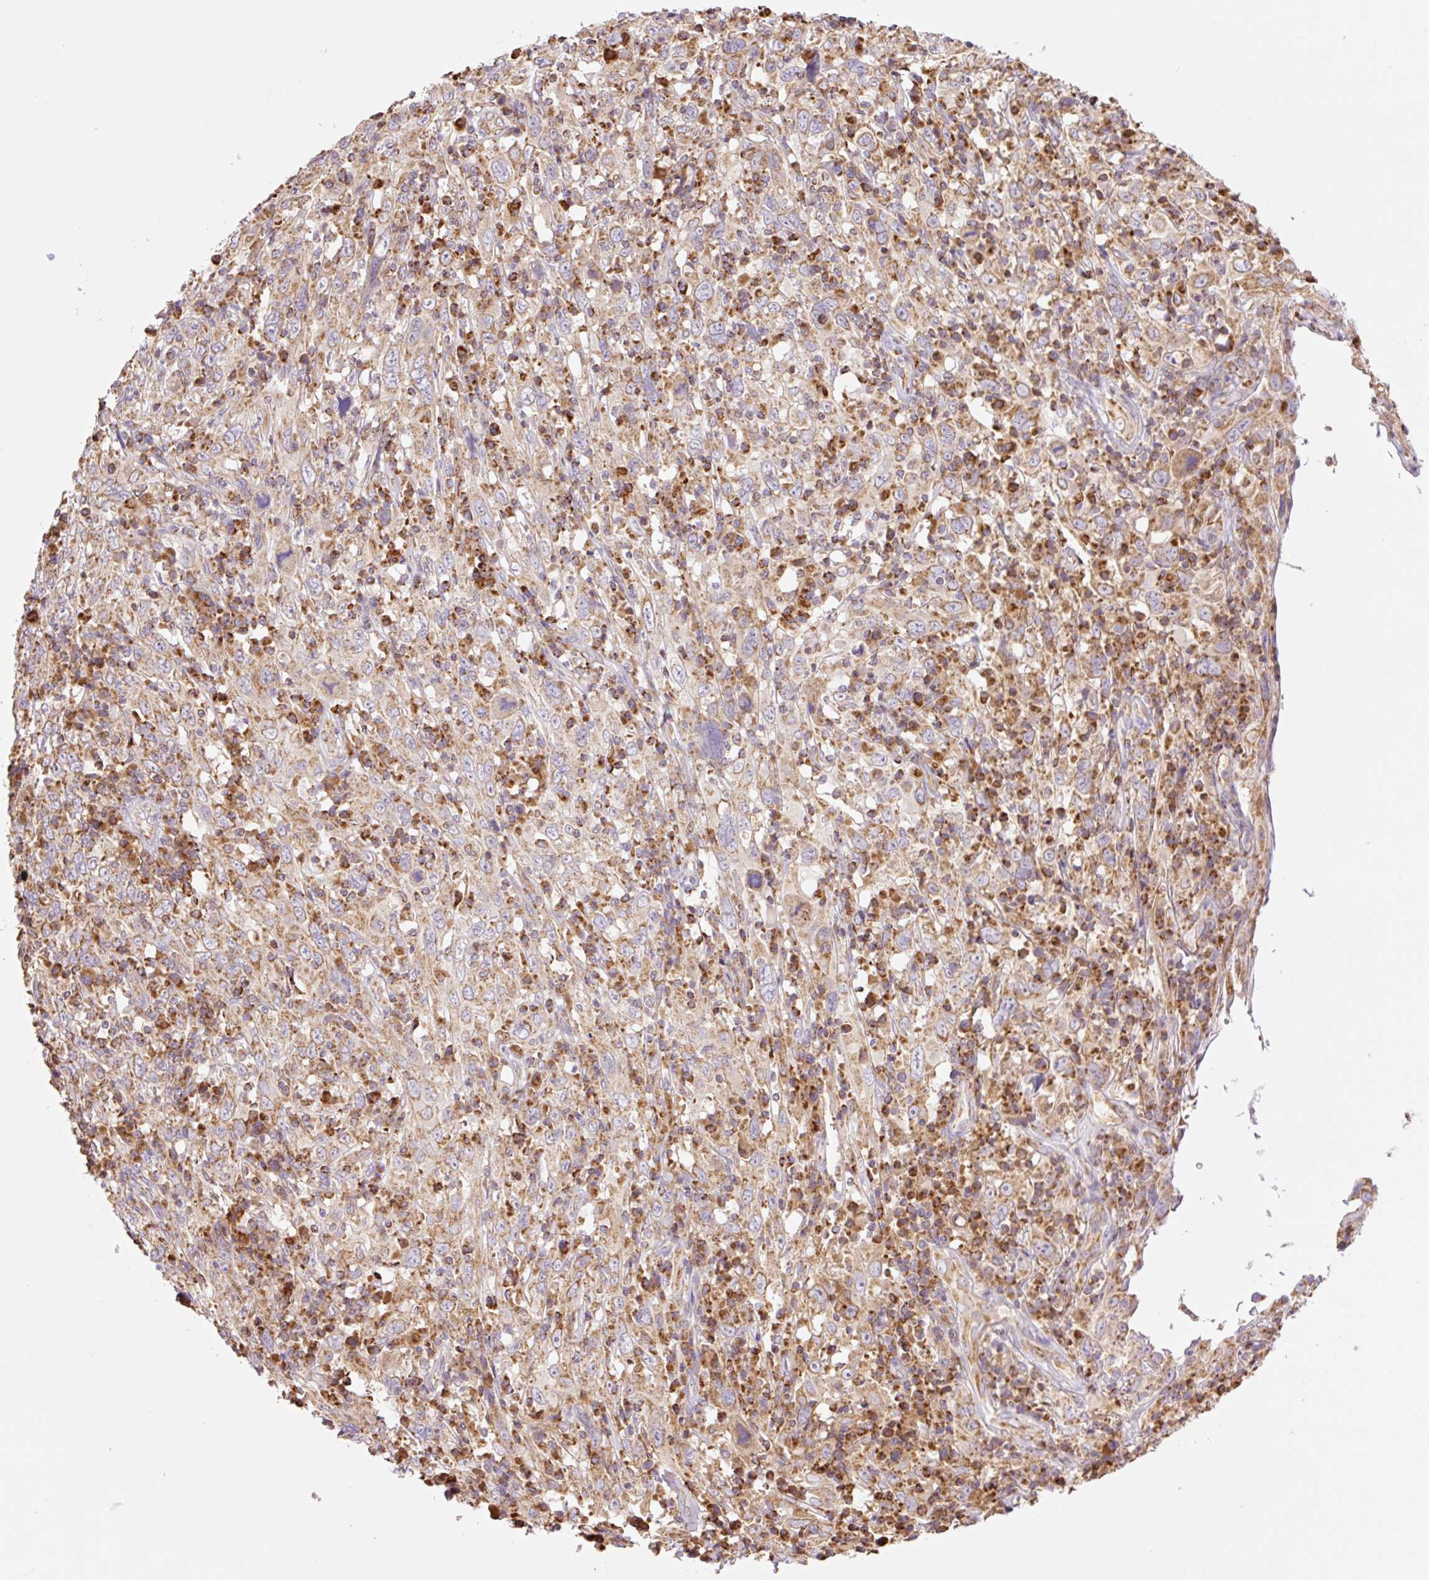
{"staining": {"intensity": "moderate", "quantity": "25%-75%", "location": "cytoplasmic/membranous"}, "tissue": "cervical cancer", "cell_type": "Tumor cells", "image_type": "cancer", "snomed": [{"axis": "morphology", "description": "Squamous cell carcinoma, NOS"}, {"axis": "topography", "description": "Cervix"}], "caption": "Protein staining of cervical squamous cell carcinoma tissue reveals moderate cytoplasmic/membranous expression in approximately 25%-75% of tumor cells. (DAB (3,3'-diaminobenzidine) IHC with brightfield microscopy, high magnification).", "gene": "GOSR2", "patient": {"sex": "female", "age": 46}}